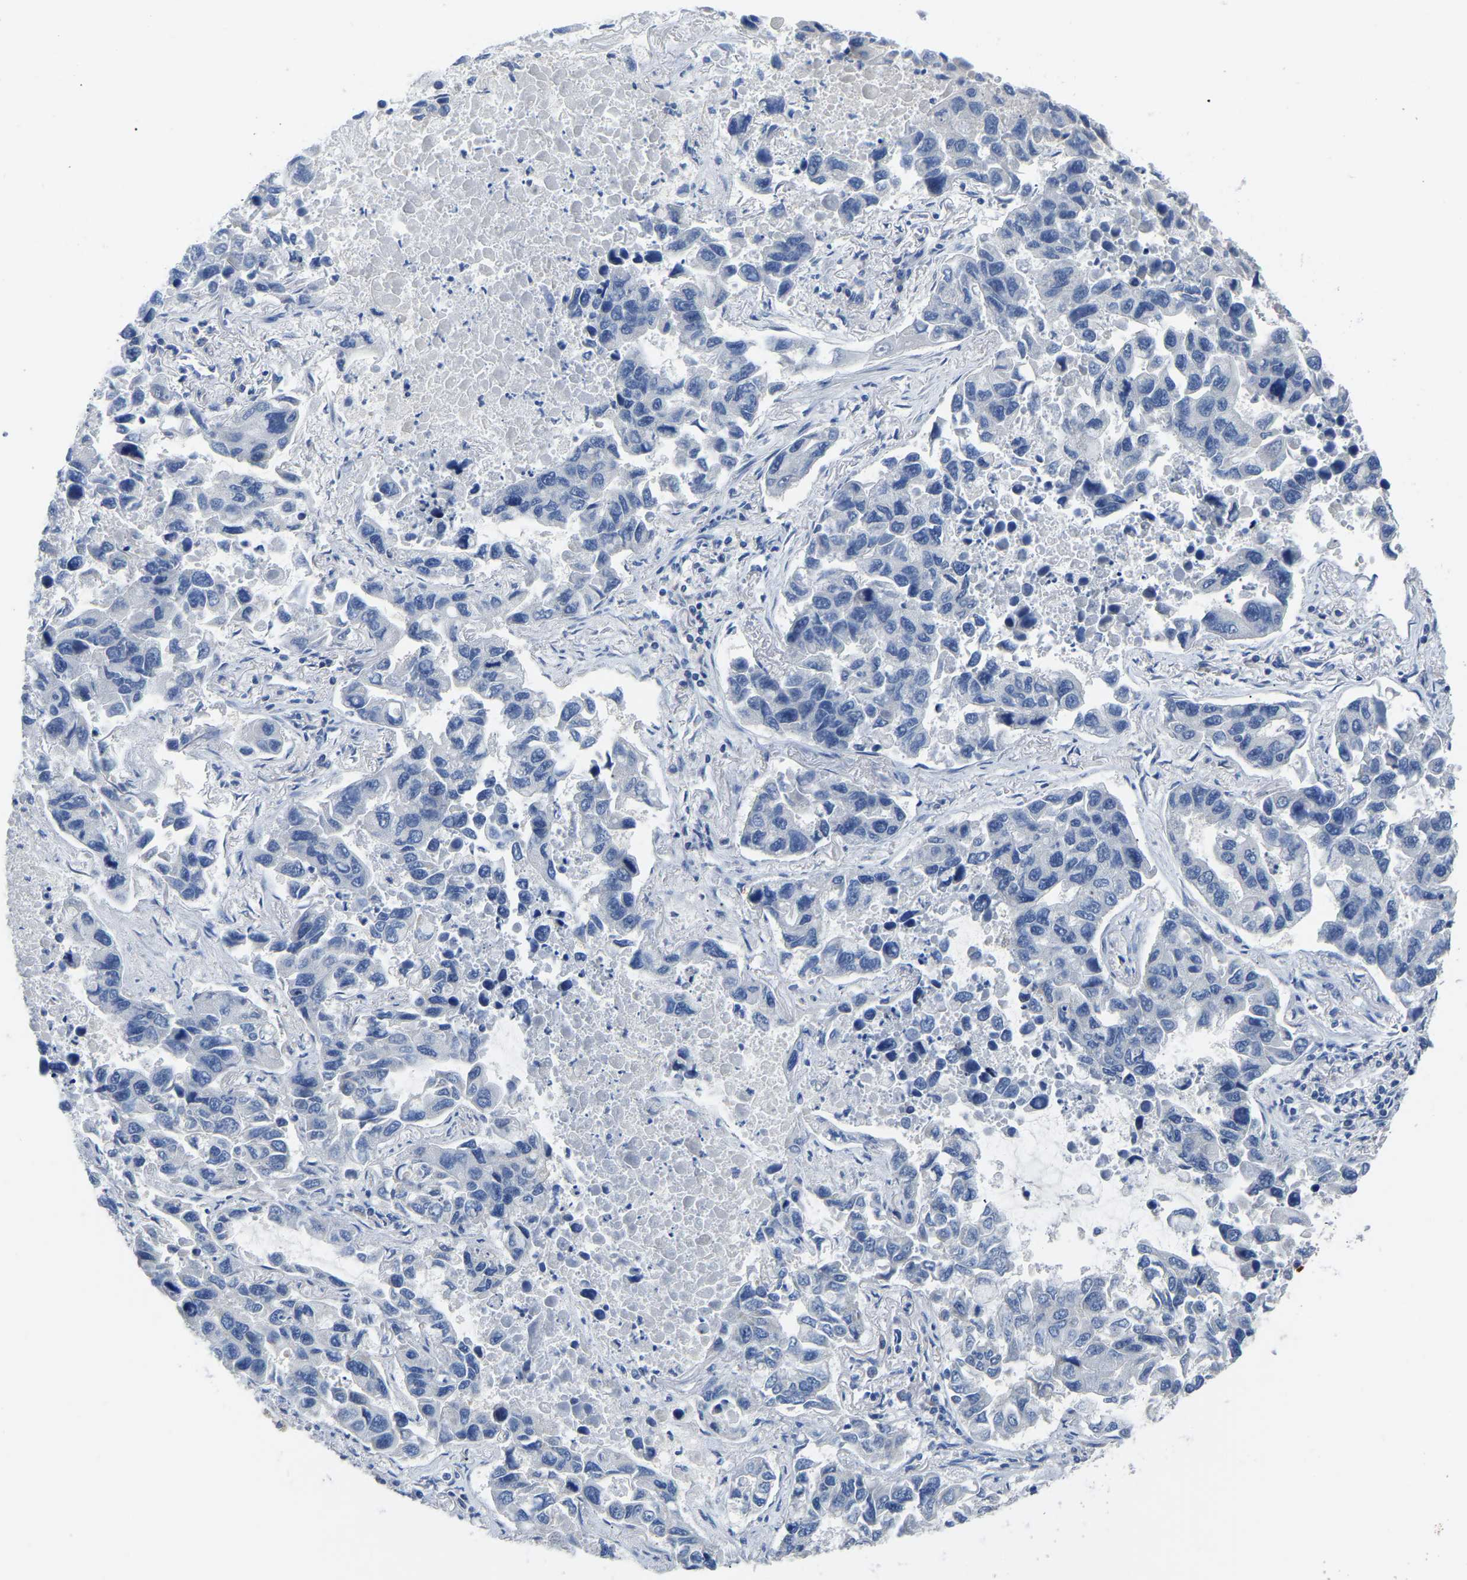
{"staining": {"intensity": "negative", "quantity": "none", "location": "none"}, "tissue": "lung cancer", "cell_type": "Tumor cells", "image_type": "cancer", "snomed": [{"axis": "morphology", "description": "Adenocarcinoma, NOS"}, {"axis": "topography", "description": "Lung"}], "caption": "Lung adenocarcinoma was stained to show a protein in brown. There is no significant positivity in tumor cells.", "gene": "ETFA", "patient": {"sex": "male", "age": 64}}